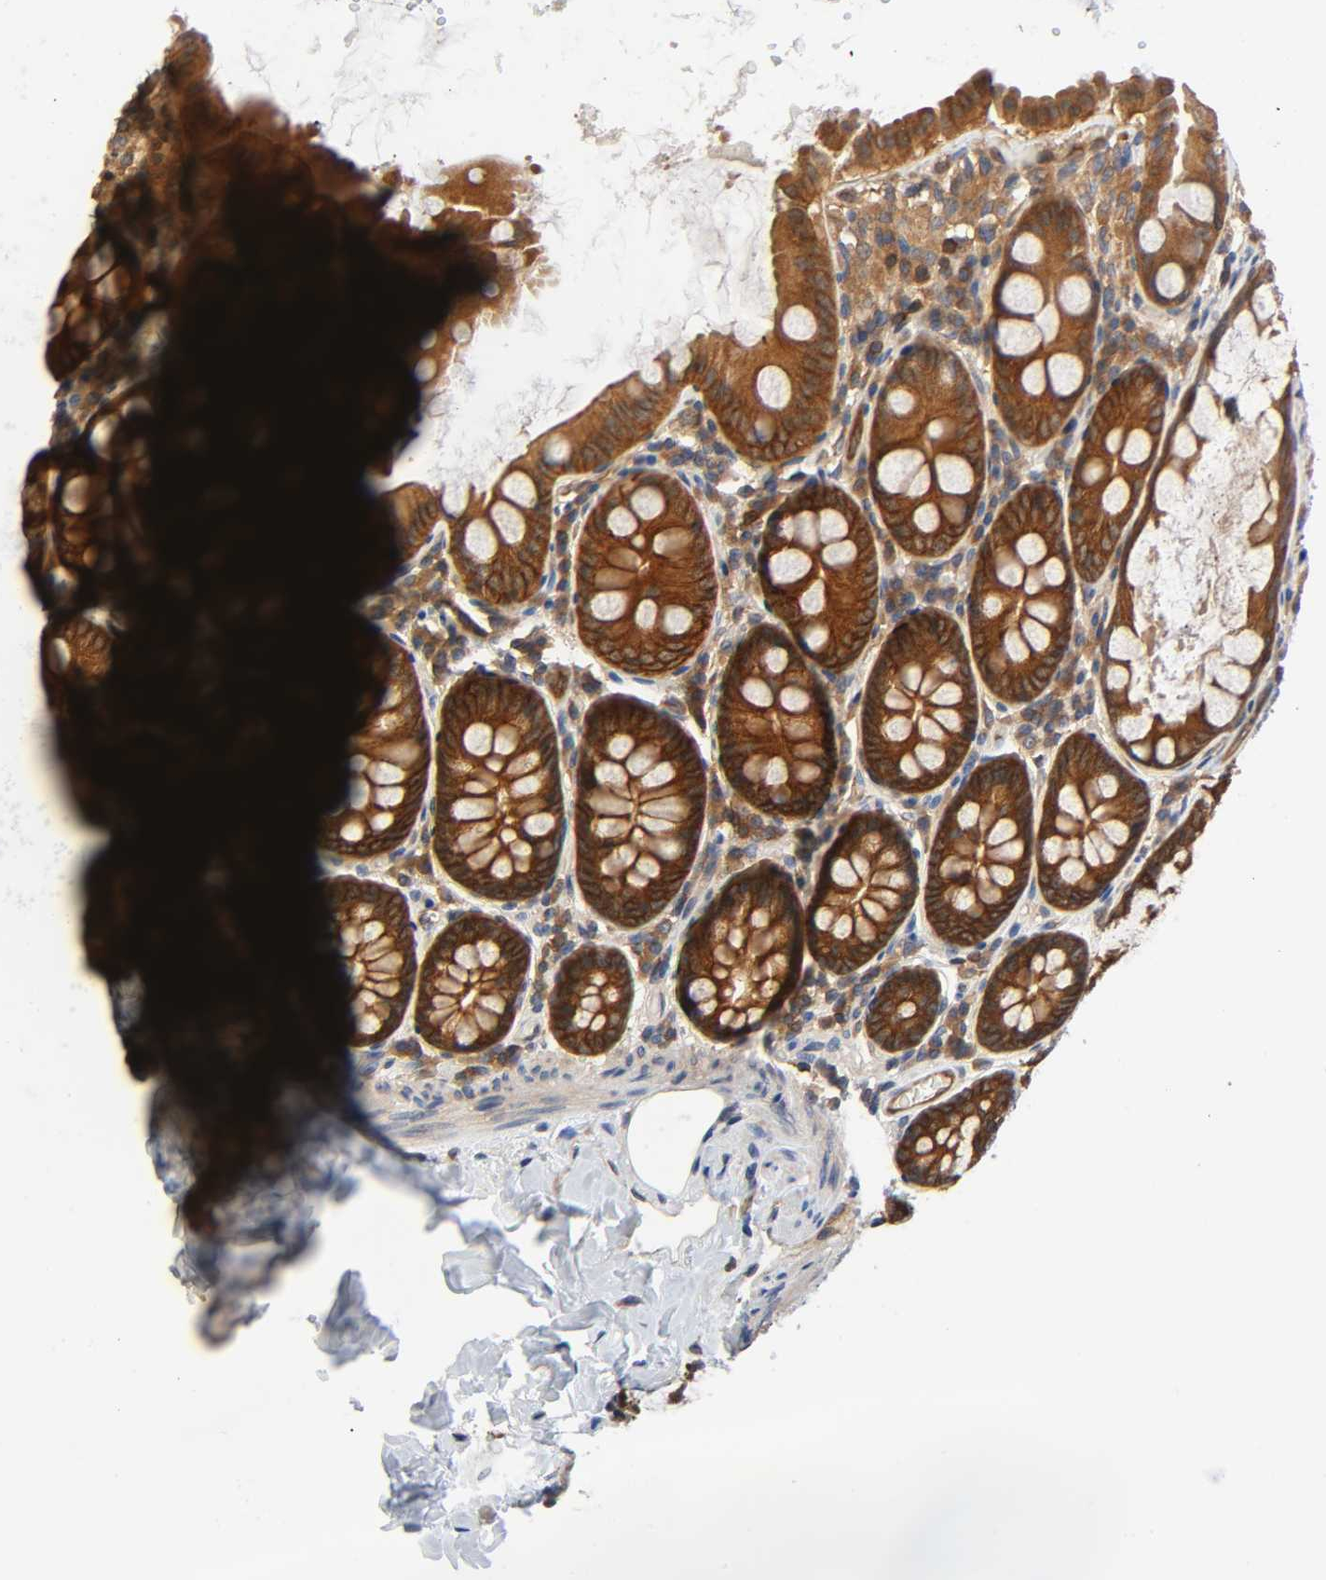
{"staining": {"intensity": "moderate", "quantity": ">75%", "location": "cytoplasmic/membranous"}, "tissue": "colon", "cell_type": "Endothelial cells", "image_type": "normal", "snomed": [{"axis": "morphology", "description": "Normal tissue, NOS"}, {"axis": "topography", "description": "Colon"}], "caption": "Colon stained with DAB immunohistochemistry (IHC) displays medium levels of moderate cytoplasmic/membranous positivity in about >75% of endothelial cells.", "gene": "PRKAB1", "patient": {"sex": "female", "age": 61}}